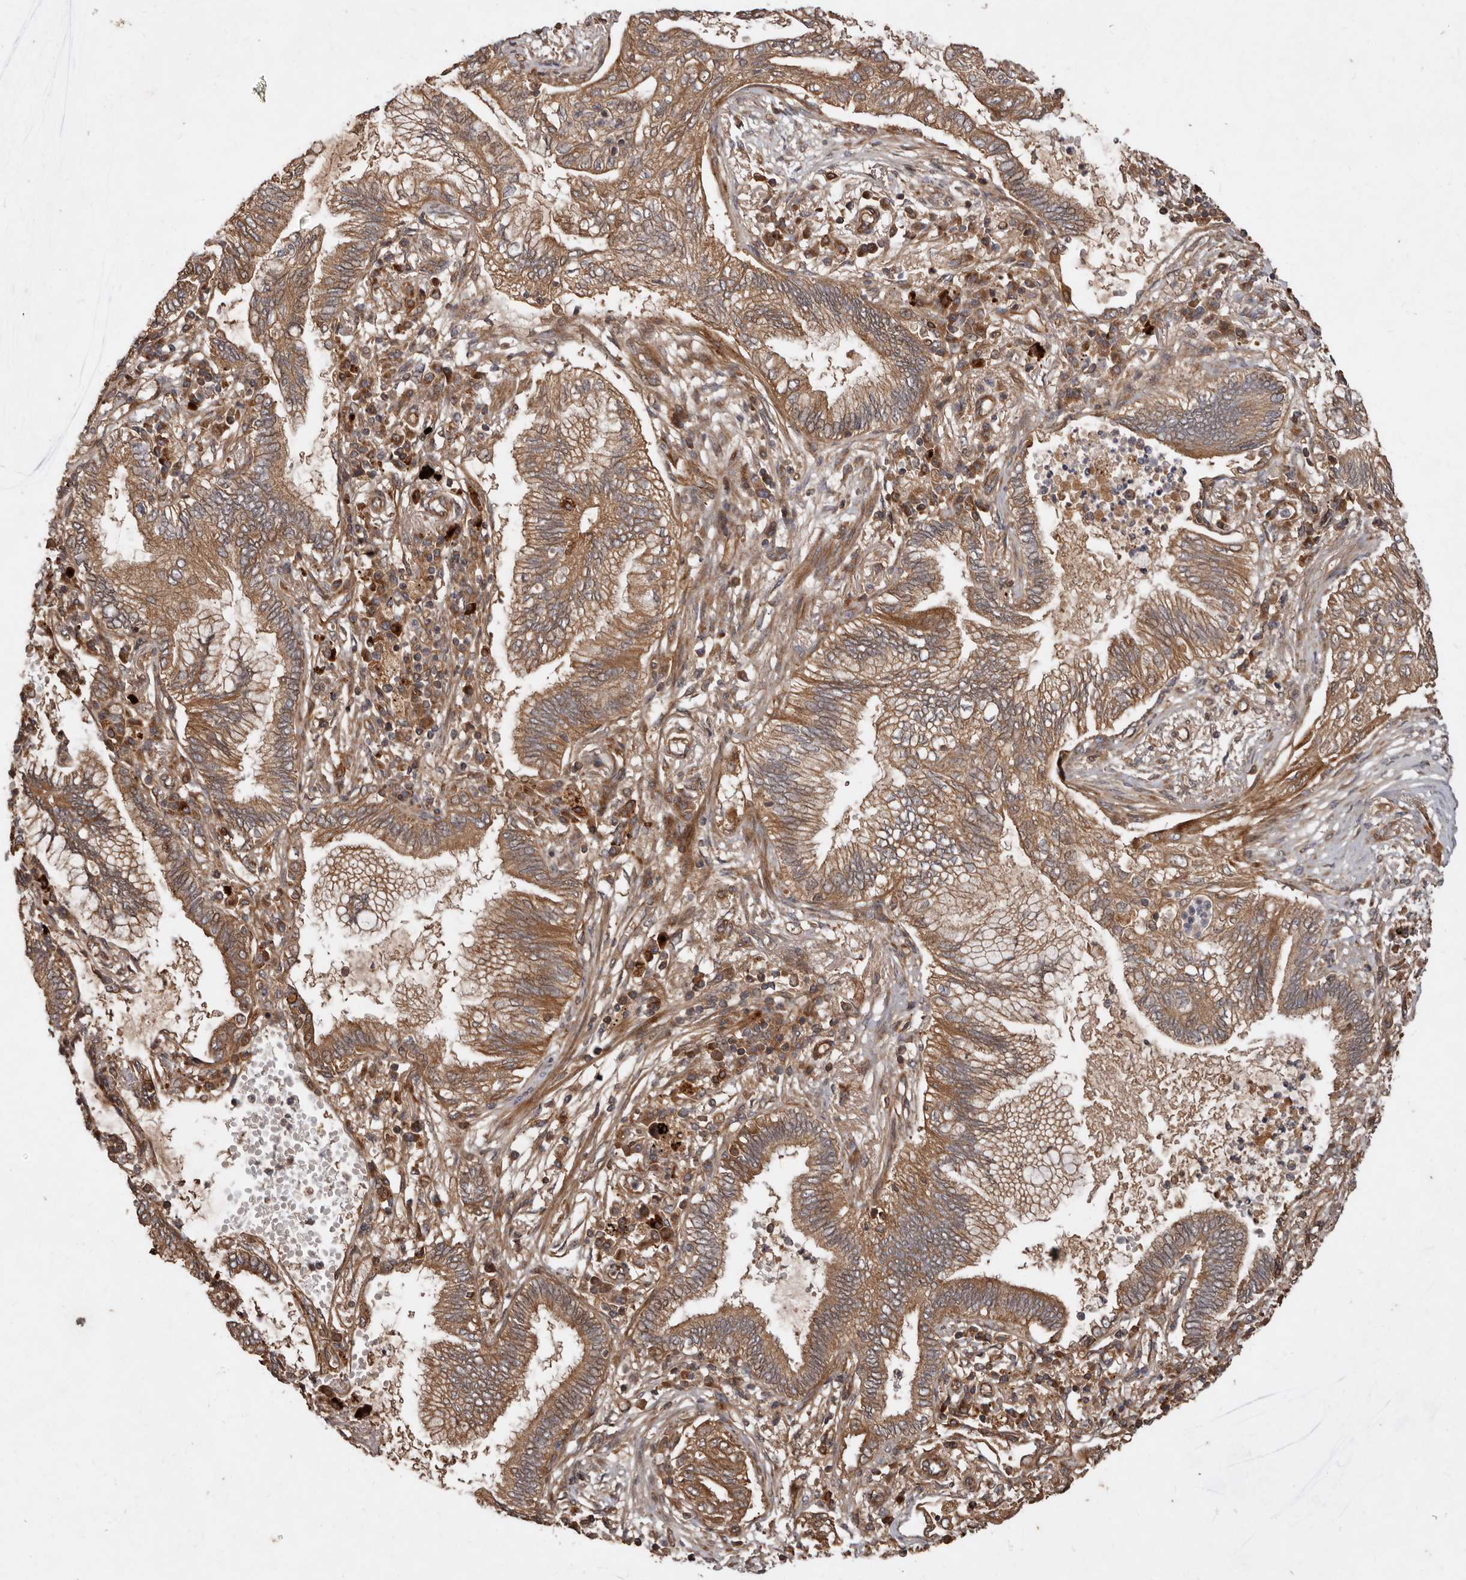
{"staining": {"intensity": "strong", "quantity": "25%-75%", "location": "cytoplasmic/membranous"}, "tissue": "bronchus", "cell_type": "Respiratory epithelial cells", "image_type": "normal", "snomed": [{"axis": "morphology", "description": "Normal tissue, NOS"}, {"axis": "morphology", "description": "Adenocarcinoma, NOS"}, {"axis": "topography", "description": "Bronchus"}, {"axis": "topography", "description": "Lung"}], "caption": "Immunohistochemistry (DAB) staining of unremarkable human bronchus displays strong cytoplasmic/membranous protein positivity in approximately 25%-75% of respiratory epithelial cells.", "gene": "STK36", "patient": {"sex": "female", "age": 70}}